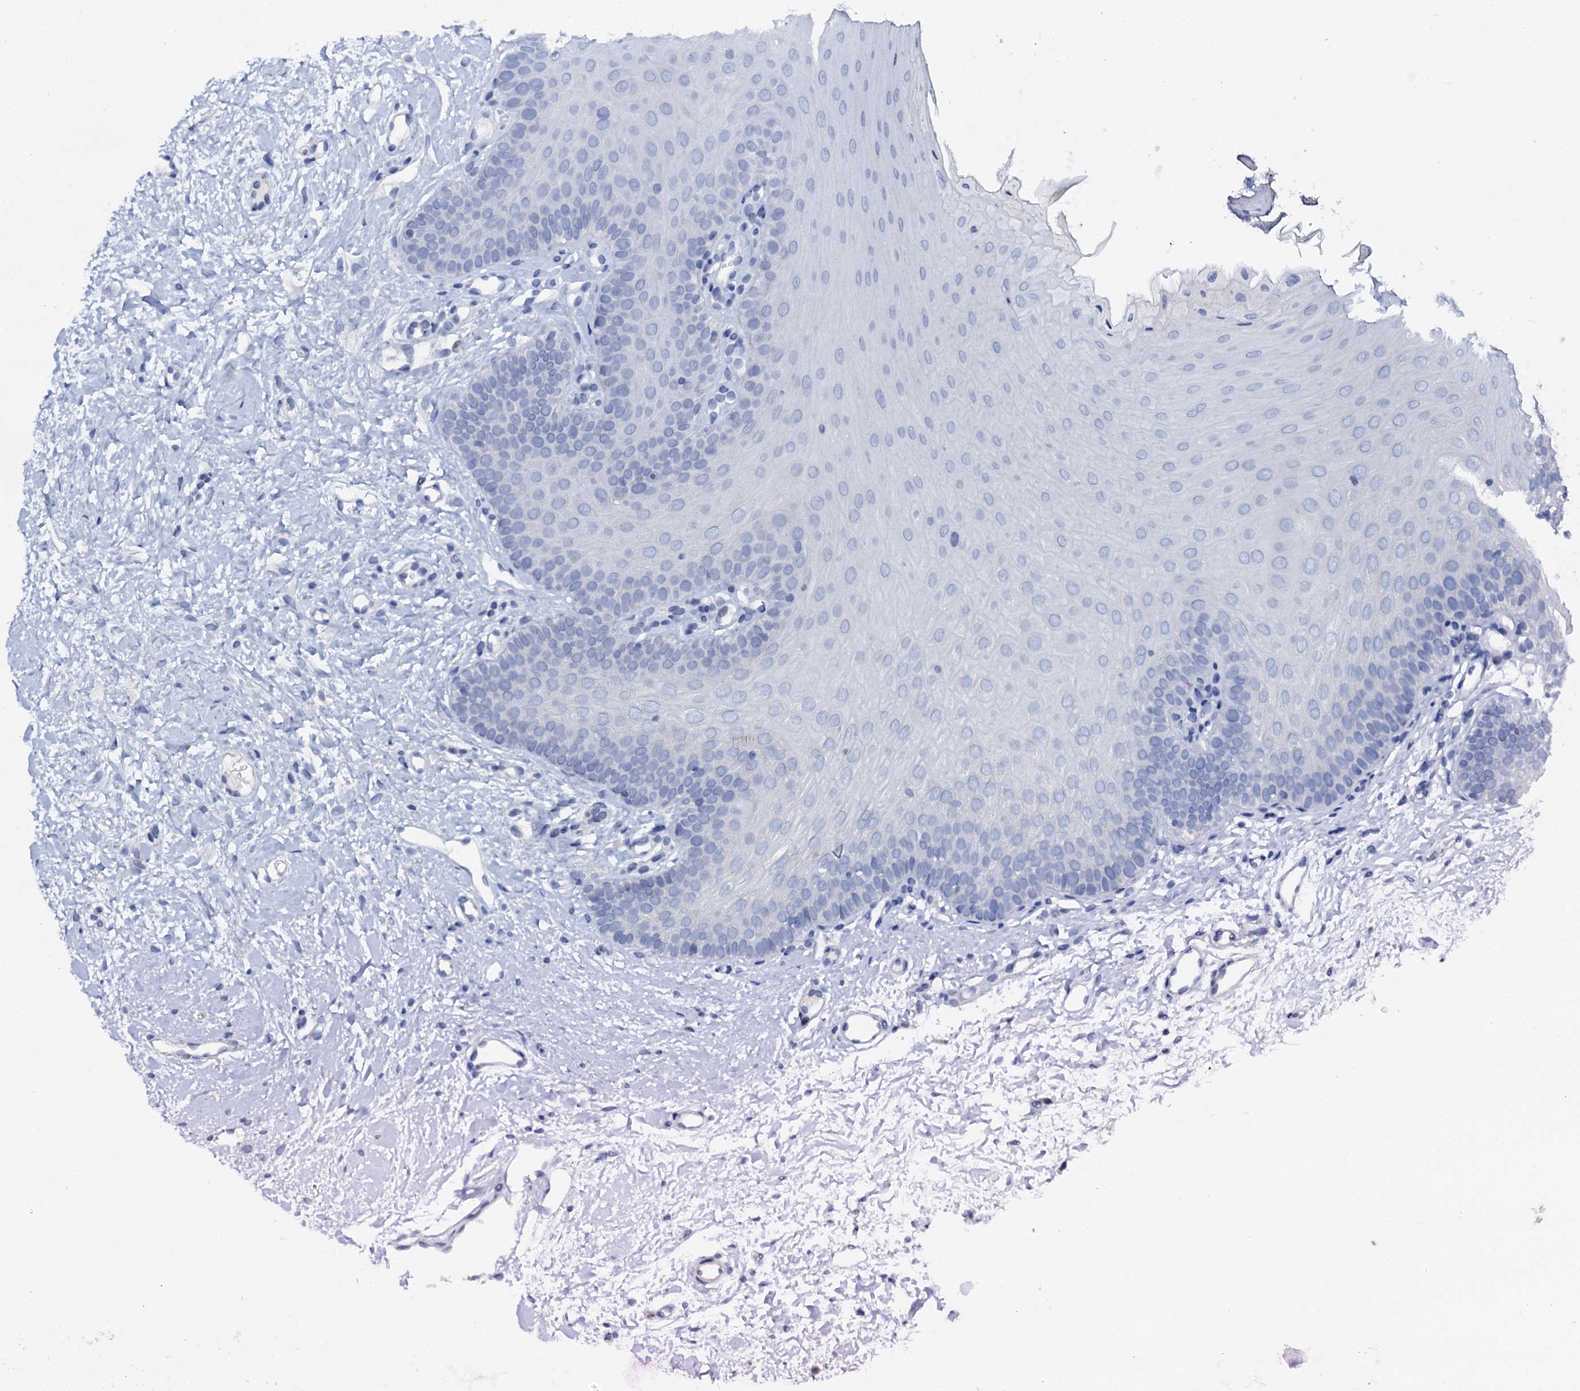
{"staining": {"intensity": "negative", "quantity": "none", "location": "none"}, "tissue": "oral mucosa", "cell_type": "Squamous epithelial cells", "image_type": "normal", "snomed": [{"axis": "morphology", "description": "Normal tissue, NOS"}, {"axis": "topography", "description": "Oral tissue"}], "caption": "This is an immunohistochemistry (IHC) histopathology image of unremarkable human oral mucosa. There is no staining in squamous epithelial cells.", "gene": "SLC37A4", "patient": {"sex": "female", "age": 68}}